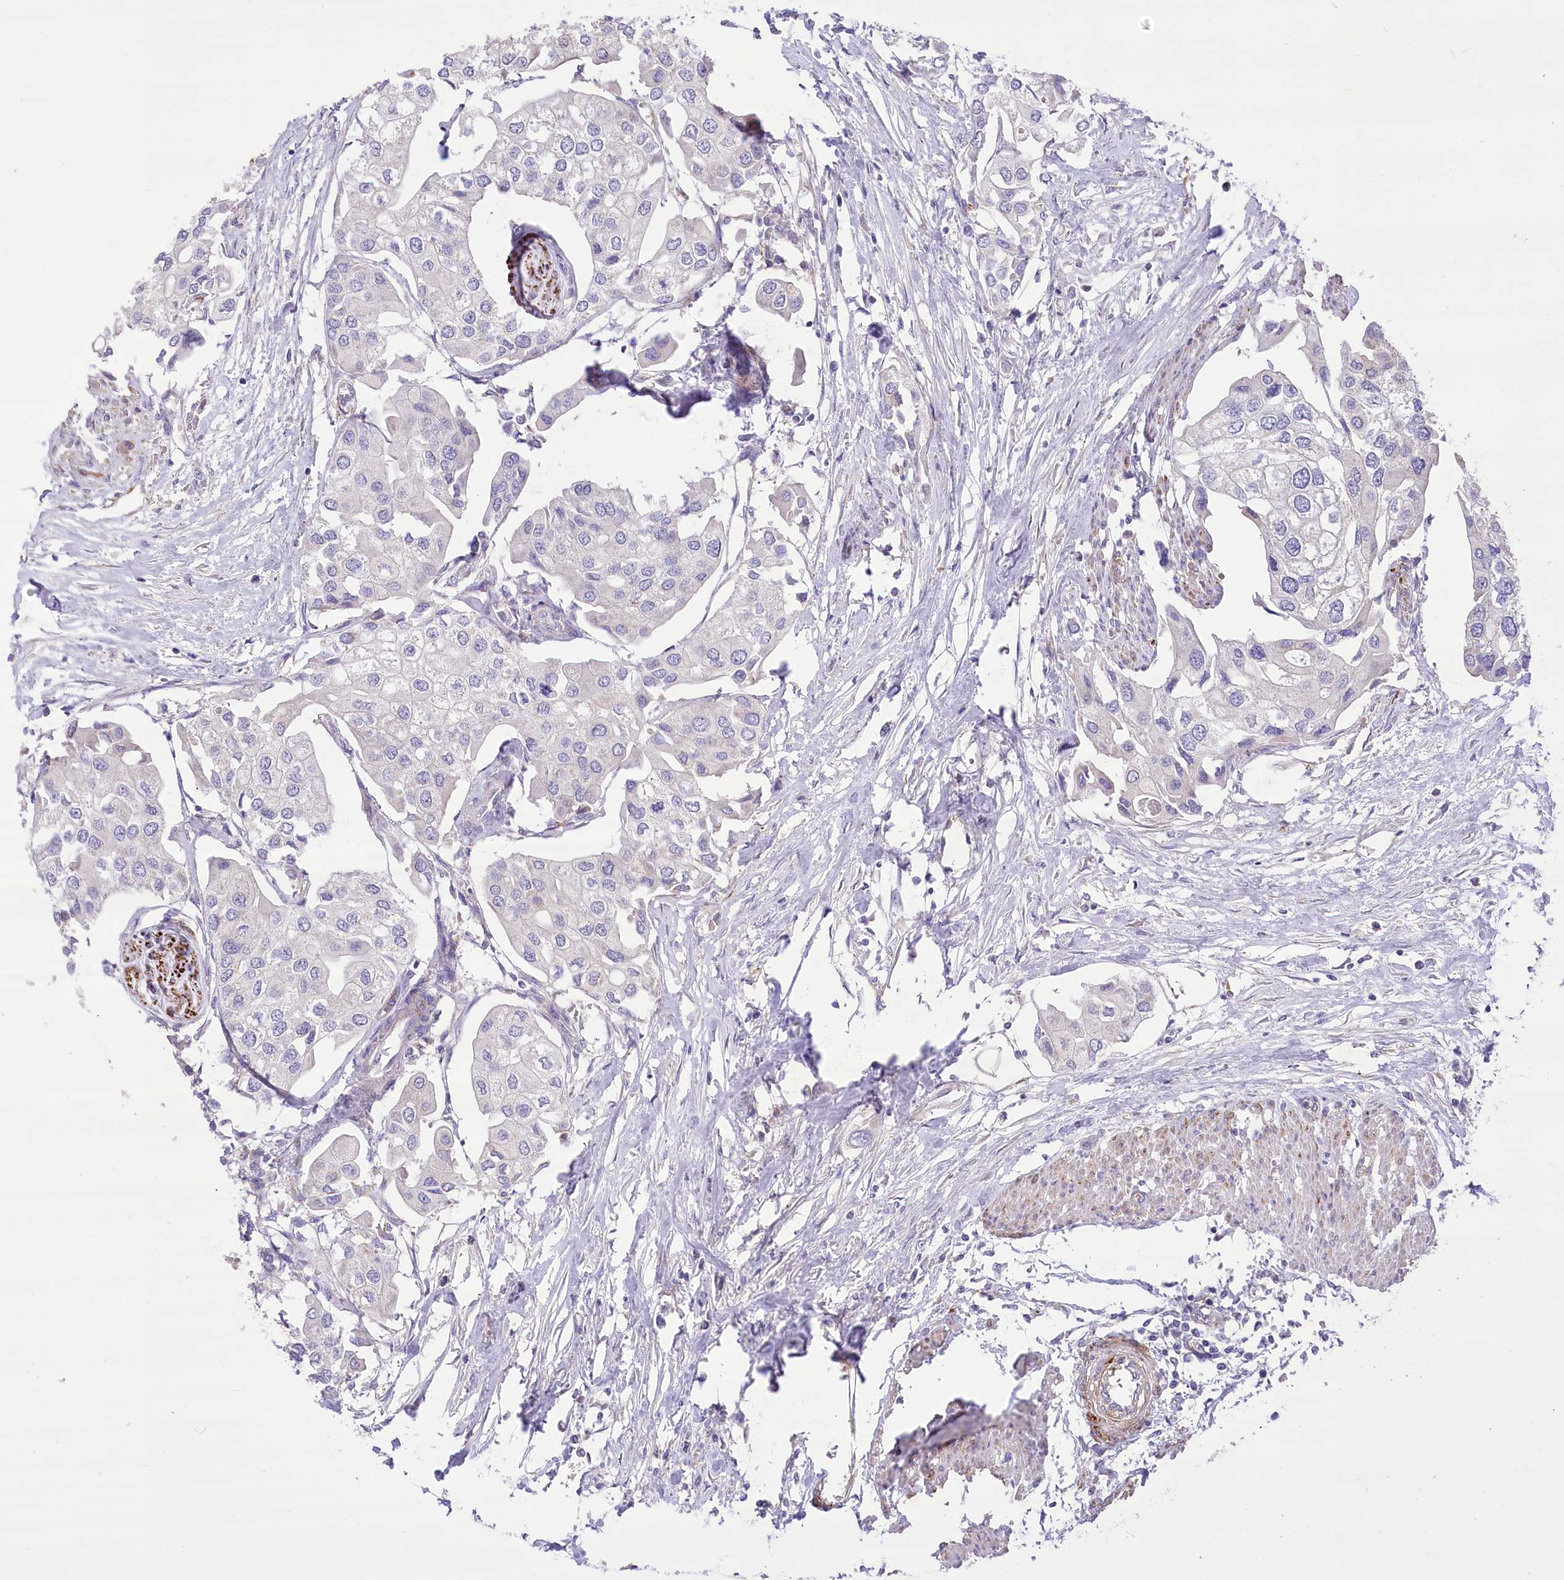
{"staining": {"intensity": "negative", "quantity": "none", "location": "none"}, "tissue": "urothelial cancer", "cell_type": "Tumor cells", "image_type": "cancer", "snomed": [{"axis": "morphology", "description": "Urothelial carcinoma, High grade"}, {"axis": "topography", "description": "Urinary bladder"}], "caption": "Immunohistochemistry histopathology image of neoplastic tissue: human urothelial carcinoma (high-grade) stained with DAB shows no significant protein staining in tumor cells.", "gene": "ANGPTL3", "patient": {"sex": "male", "age": 64}}